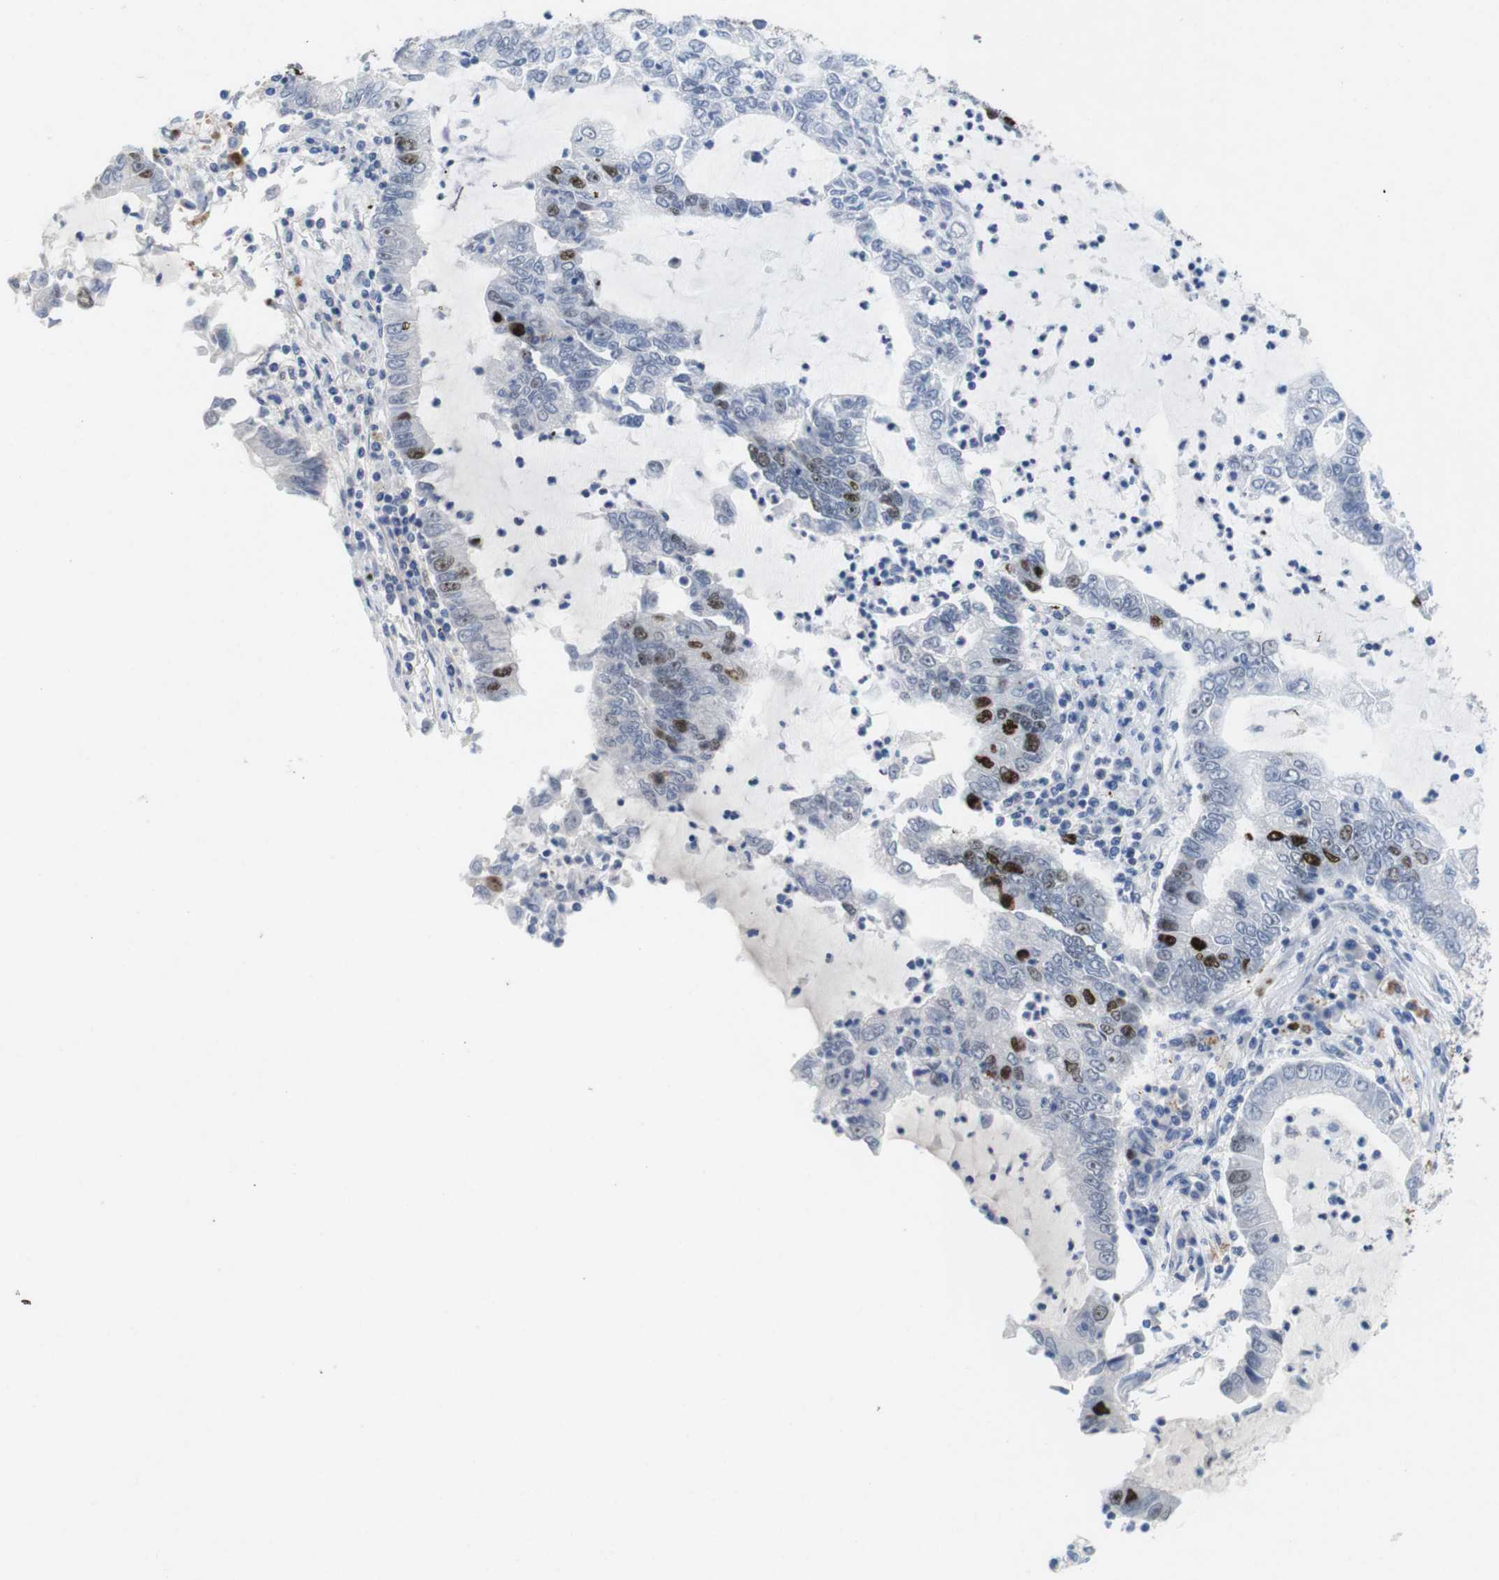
{"staining": {"intensity": "strong", "quantity": "<25%", "location": "nuclear"}, "tissue": "lung cancer", "cell_type": "Tumor cells", "image_type": "cancer", "snomed": [{"axis": "morphology", "description": "Adenocarcinoma, NOS"}, {"axis": "topography", "description": "Lung"}], "caption": "Immunohistochemical staining of lung adenocarcinoma demonstrates medium levels of strong nuclear expression in about <25% of tumor cells.", "gene": "KPNA2", "patient": {"sex": "female", "age": 51}}